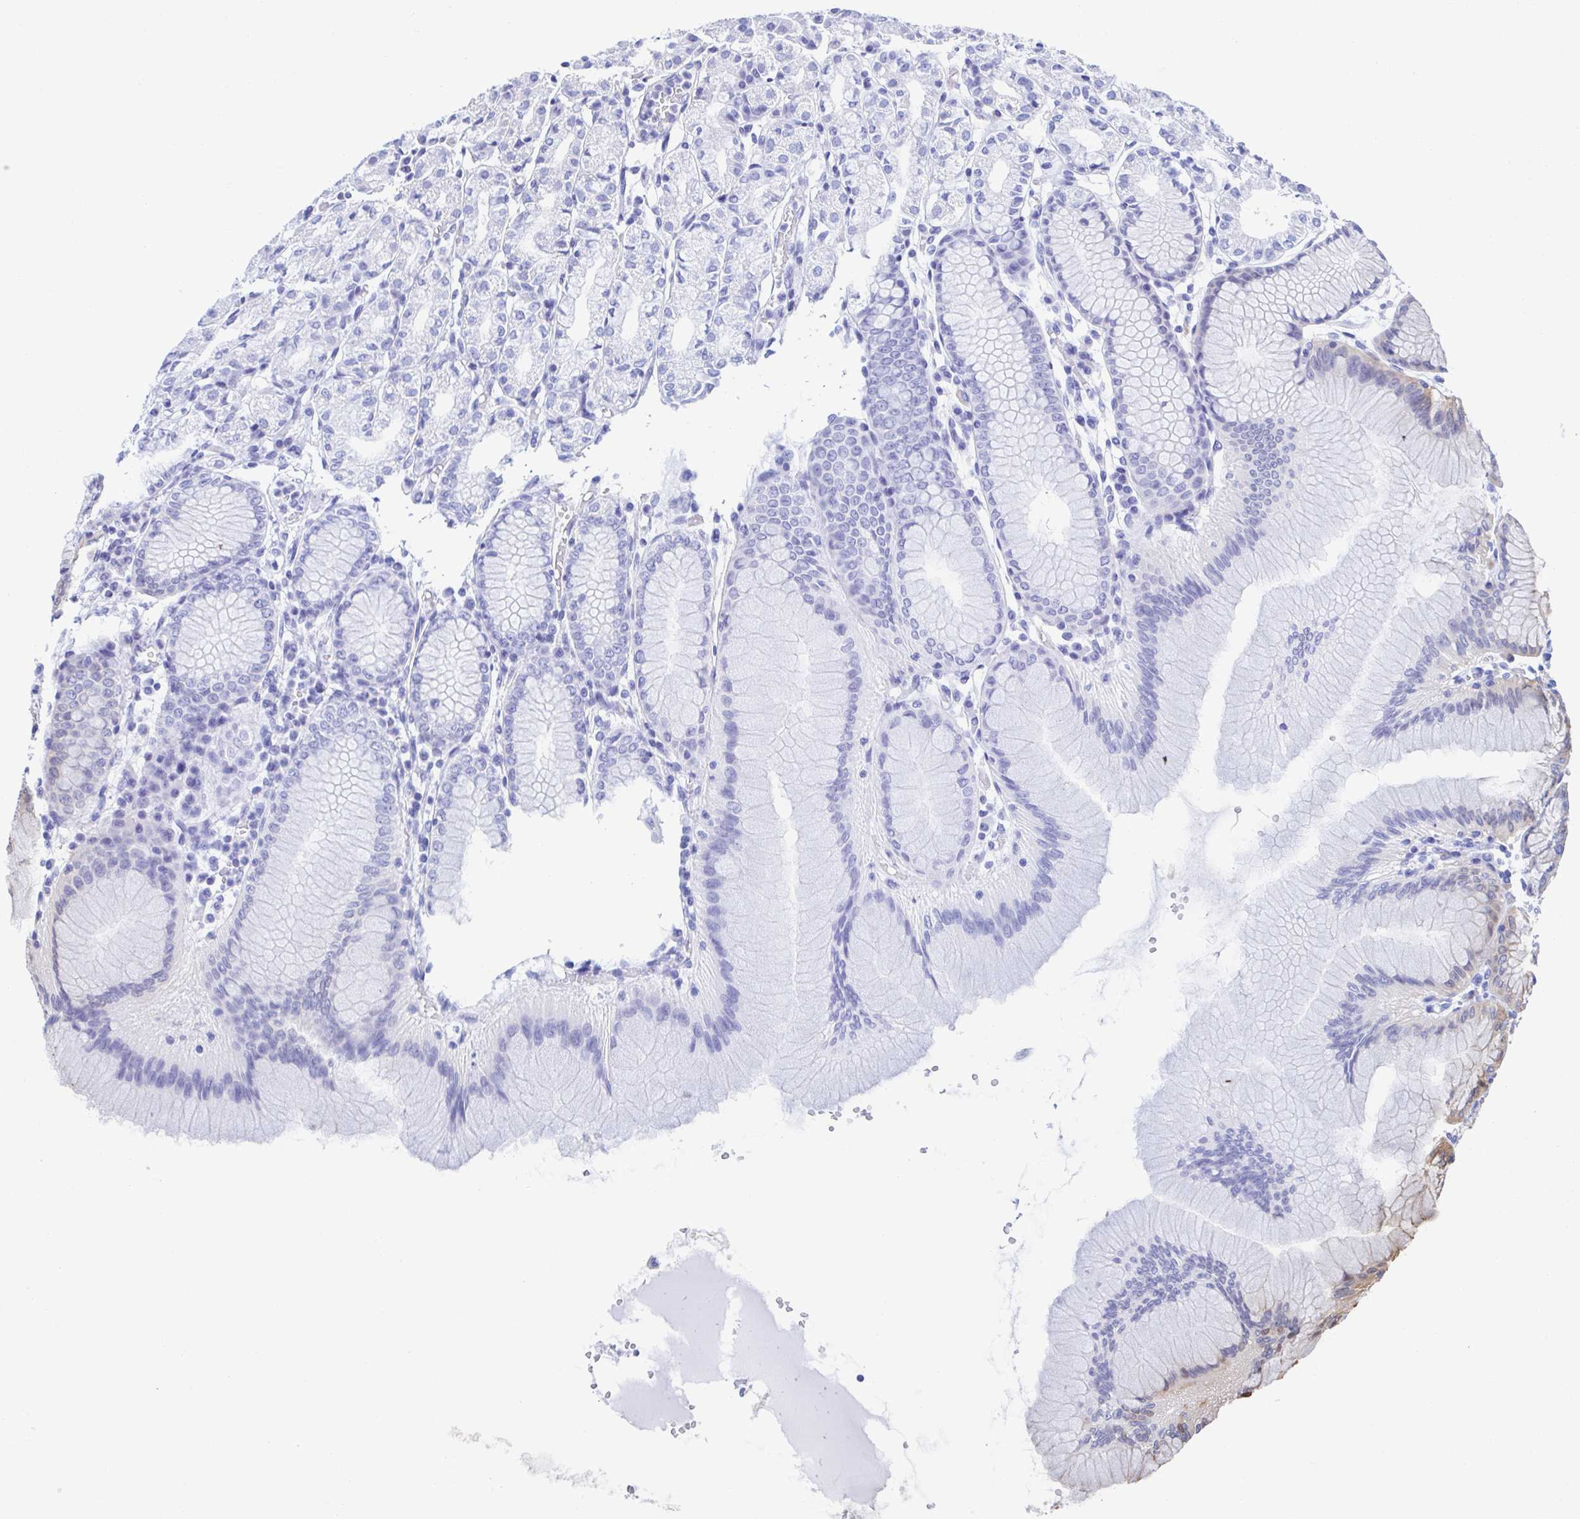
{"staining": {"intensity": "negative", "quantity": "none", "location": "none"}, "tissue": "stomach", "cell_type": "Glandular cells", "image_type": "normal", "snomed": [{"axis": "morphology", "description": "Normal tissue, NOS"}, {"axis": "topography", "description": "Stomach"}], "caption": "High power microscopy micrograph of an IHC histopathology image of benign stomach, revealing no significant positivity in glandular cells.", "gene": "KLC3", "patient": {"sex": "female", "age": 57}}